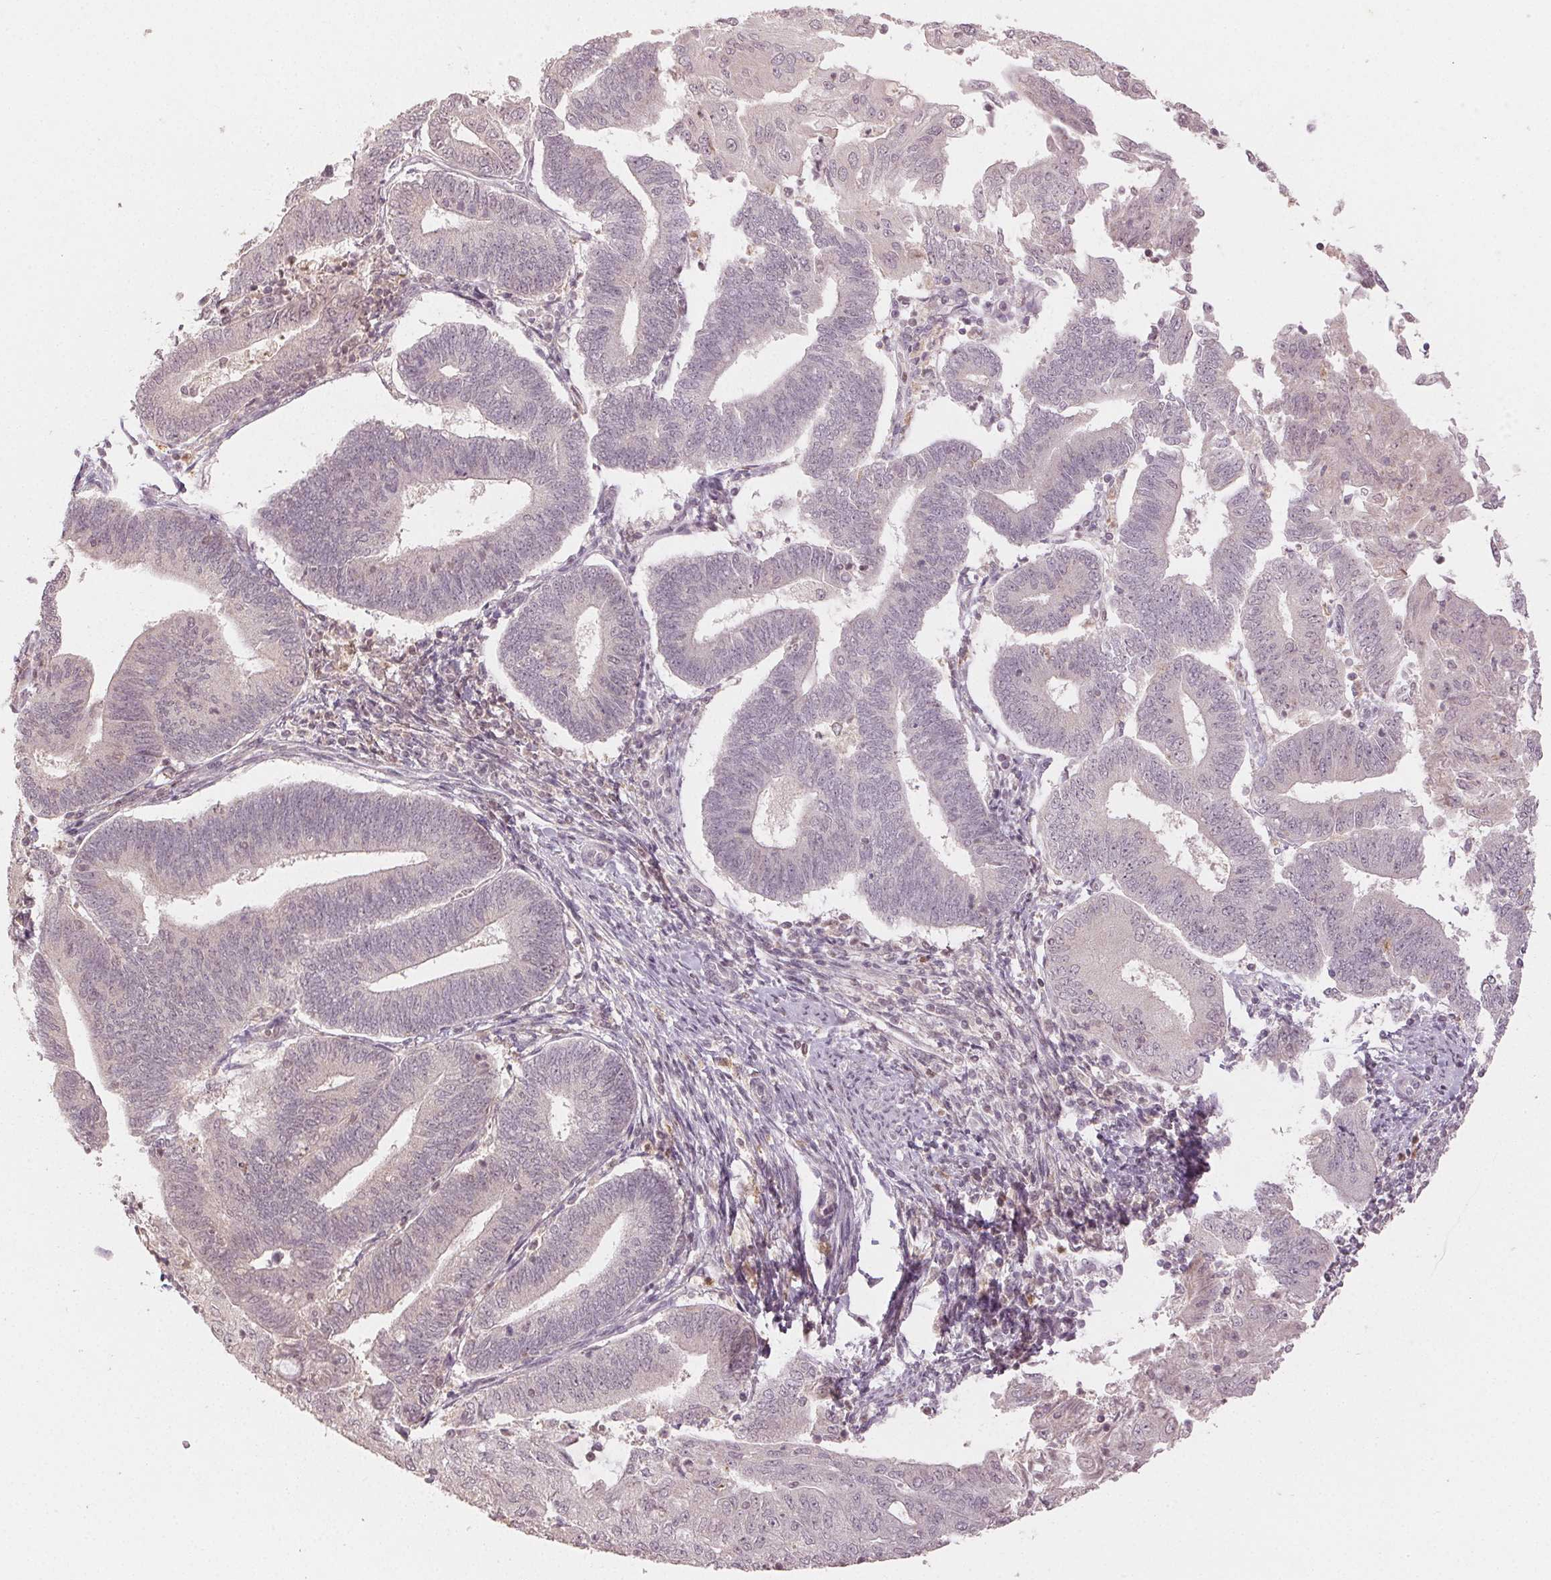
{"staining": {"intensity": "negative", "quantity": "none", "location": "none"}, "tissue": "endometrial cancer", "cell_type": "Tumor cells", "image_type": "cancer", "snomed": [{"axis": "morphology", "description": "Adenocarcinoma, NOS"}, {"axis": "topography", "description": "Endometrium"}], "caption": "Immunohistochemistry (IHC) photomicrograph of neoplastic tissue: adenocarcinoma (endometrial) stained with DAB (3,3'-diaminobenzidine) exhibits no significant protein expression in tumor cells.", "gene": "MAPK14", "patient": {"sex": "female", "age": 70}}